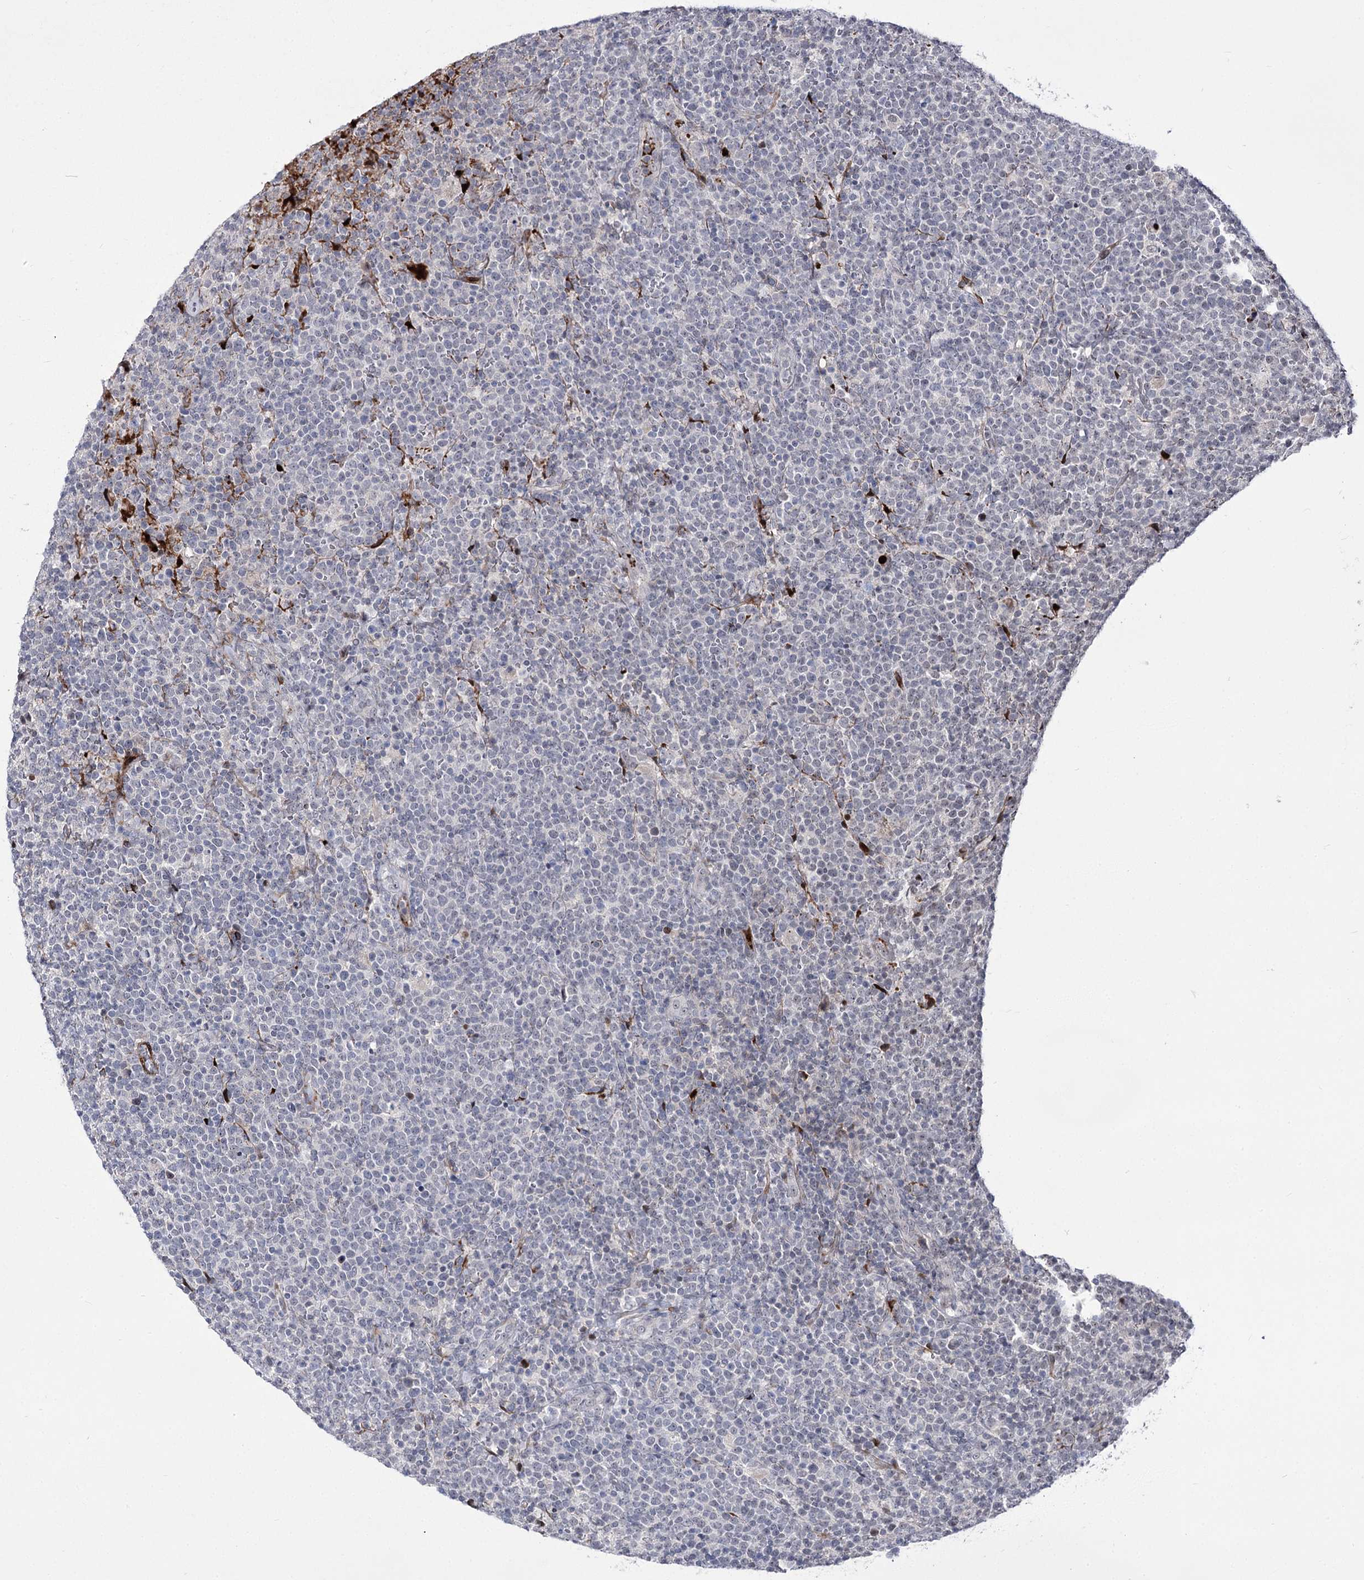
{"staining": {"intensity": "negative", "quantity": "none", "location": "none"}, "tissue": "lymphoma", "cell_type": "Tumor cells", "image_type": "cancer", "snomed": [{"axis": "morphology", "description": "Malignant lymphoma, non-Hodgkin's type, High grade"}, {"axis": "topography", "description": "Lymph node"}], "caption": "IHC histopathology image of human malignant lymphoma, non-Hodgkin's type (high-grade) stained for a protein (brown), which displays no expression in tumor cells.", "gene": "STOX1", "patient": {"sex": "male", "age": 61}}